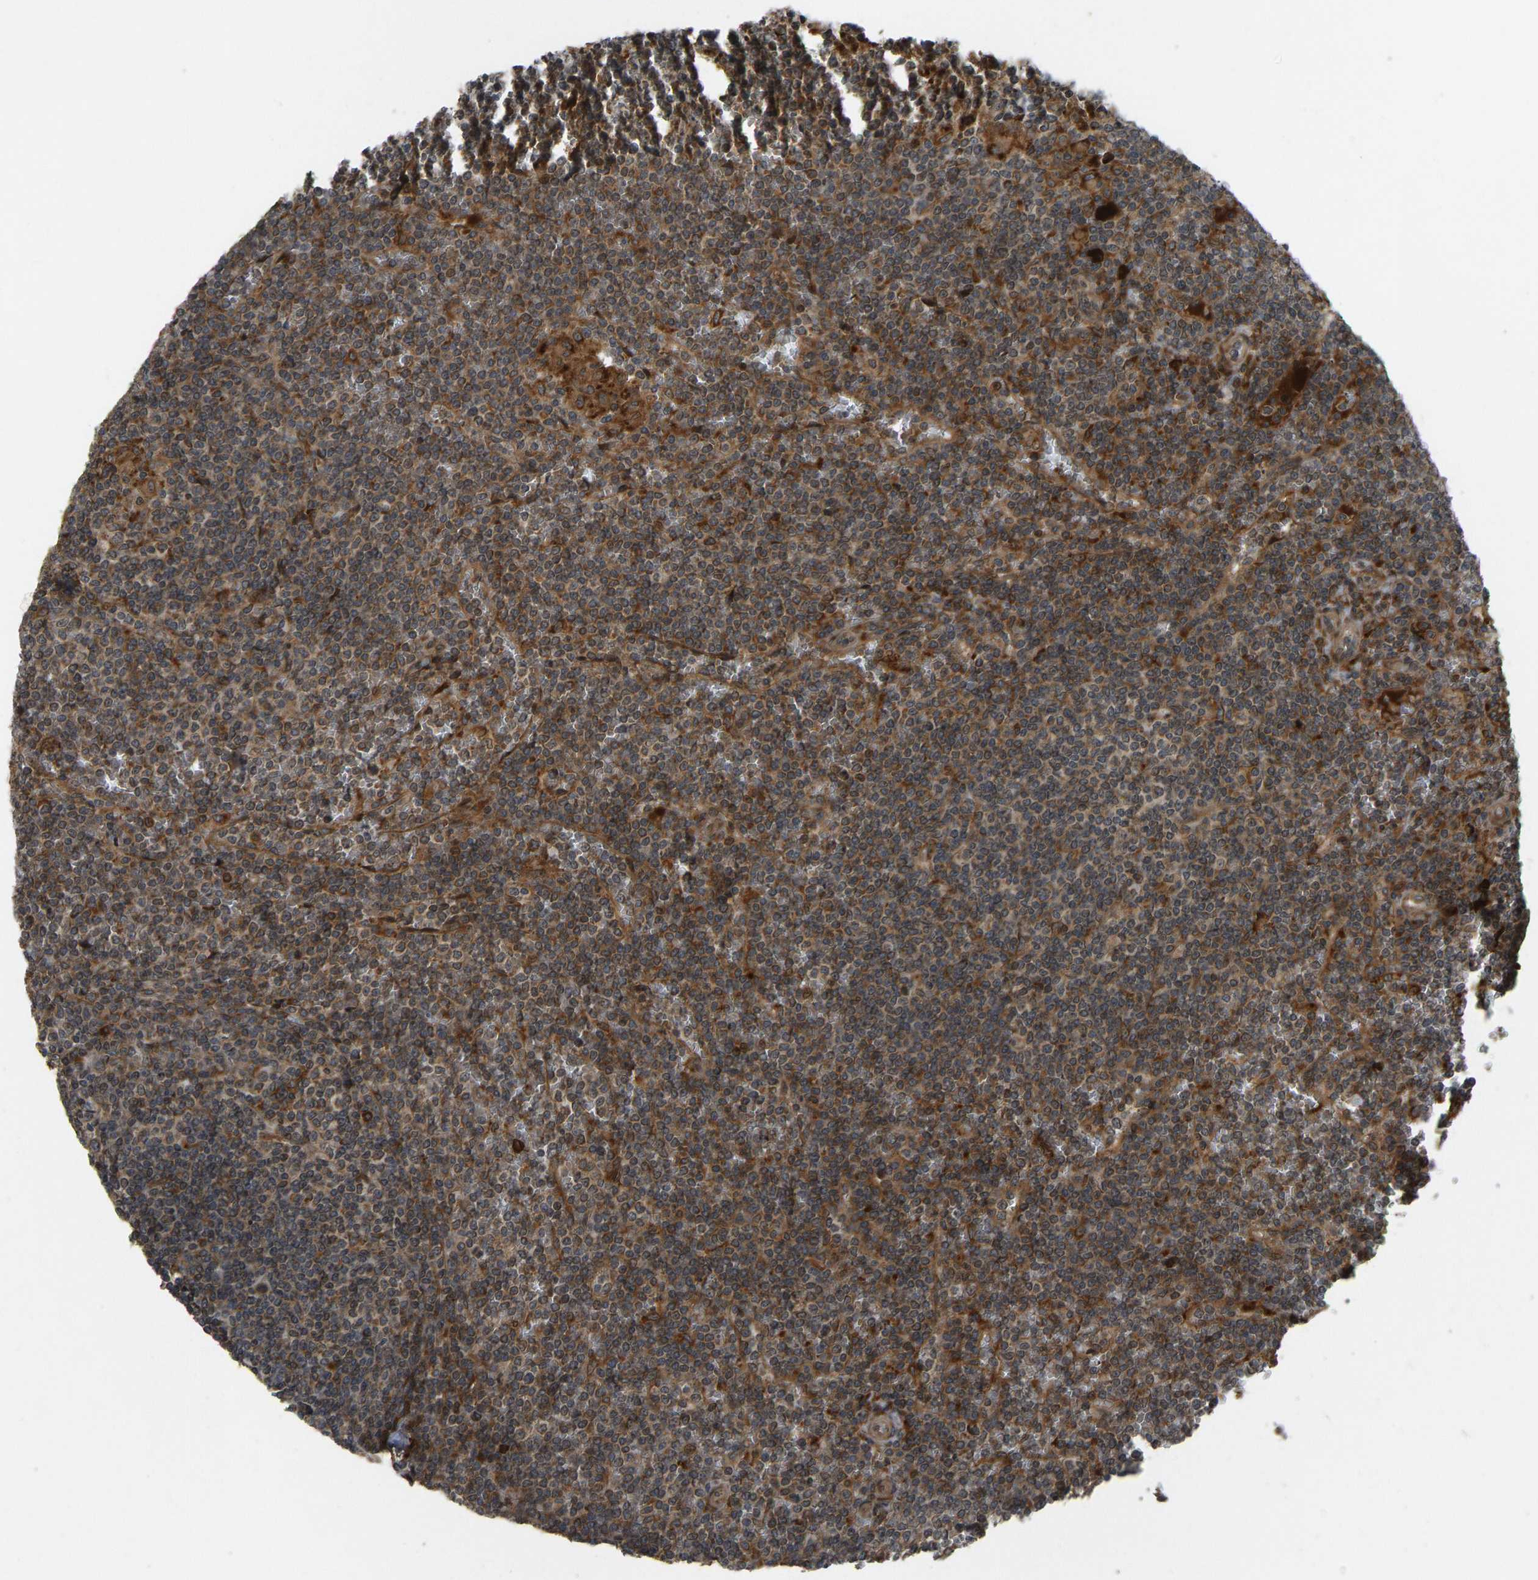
{"staining": {"intensity": "moderate", "quantity": ">75%", "location": "cytoplasmic/membranous"}, "tissue": "lymphoma", "cell_type": "Tumor cells", "image_type": "cancer", "snomed": [{"axis": "morphology", "description": "Malignant lymphoma, non-Hodgkin's type, Low grade"}, {"axis": "topography", "description": "Spleen"}], "caption": "The photomicrograph exhibits immunohistochemical staining of low-grade malignant lymphoma, non-Hodgkin's type. There is moderate cytoplasmic/membranous positivity is present in about >75% of tumor cells. (DAB IHC, brown staining for protein, blue staining for nuclei).", "gene": "RPN2", "patient": {"sex": "female", "age": 19}}